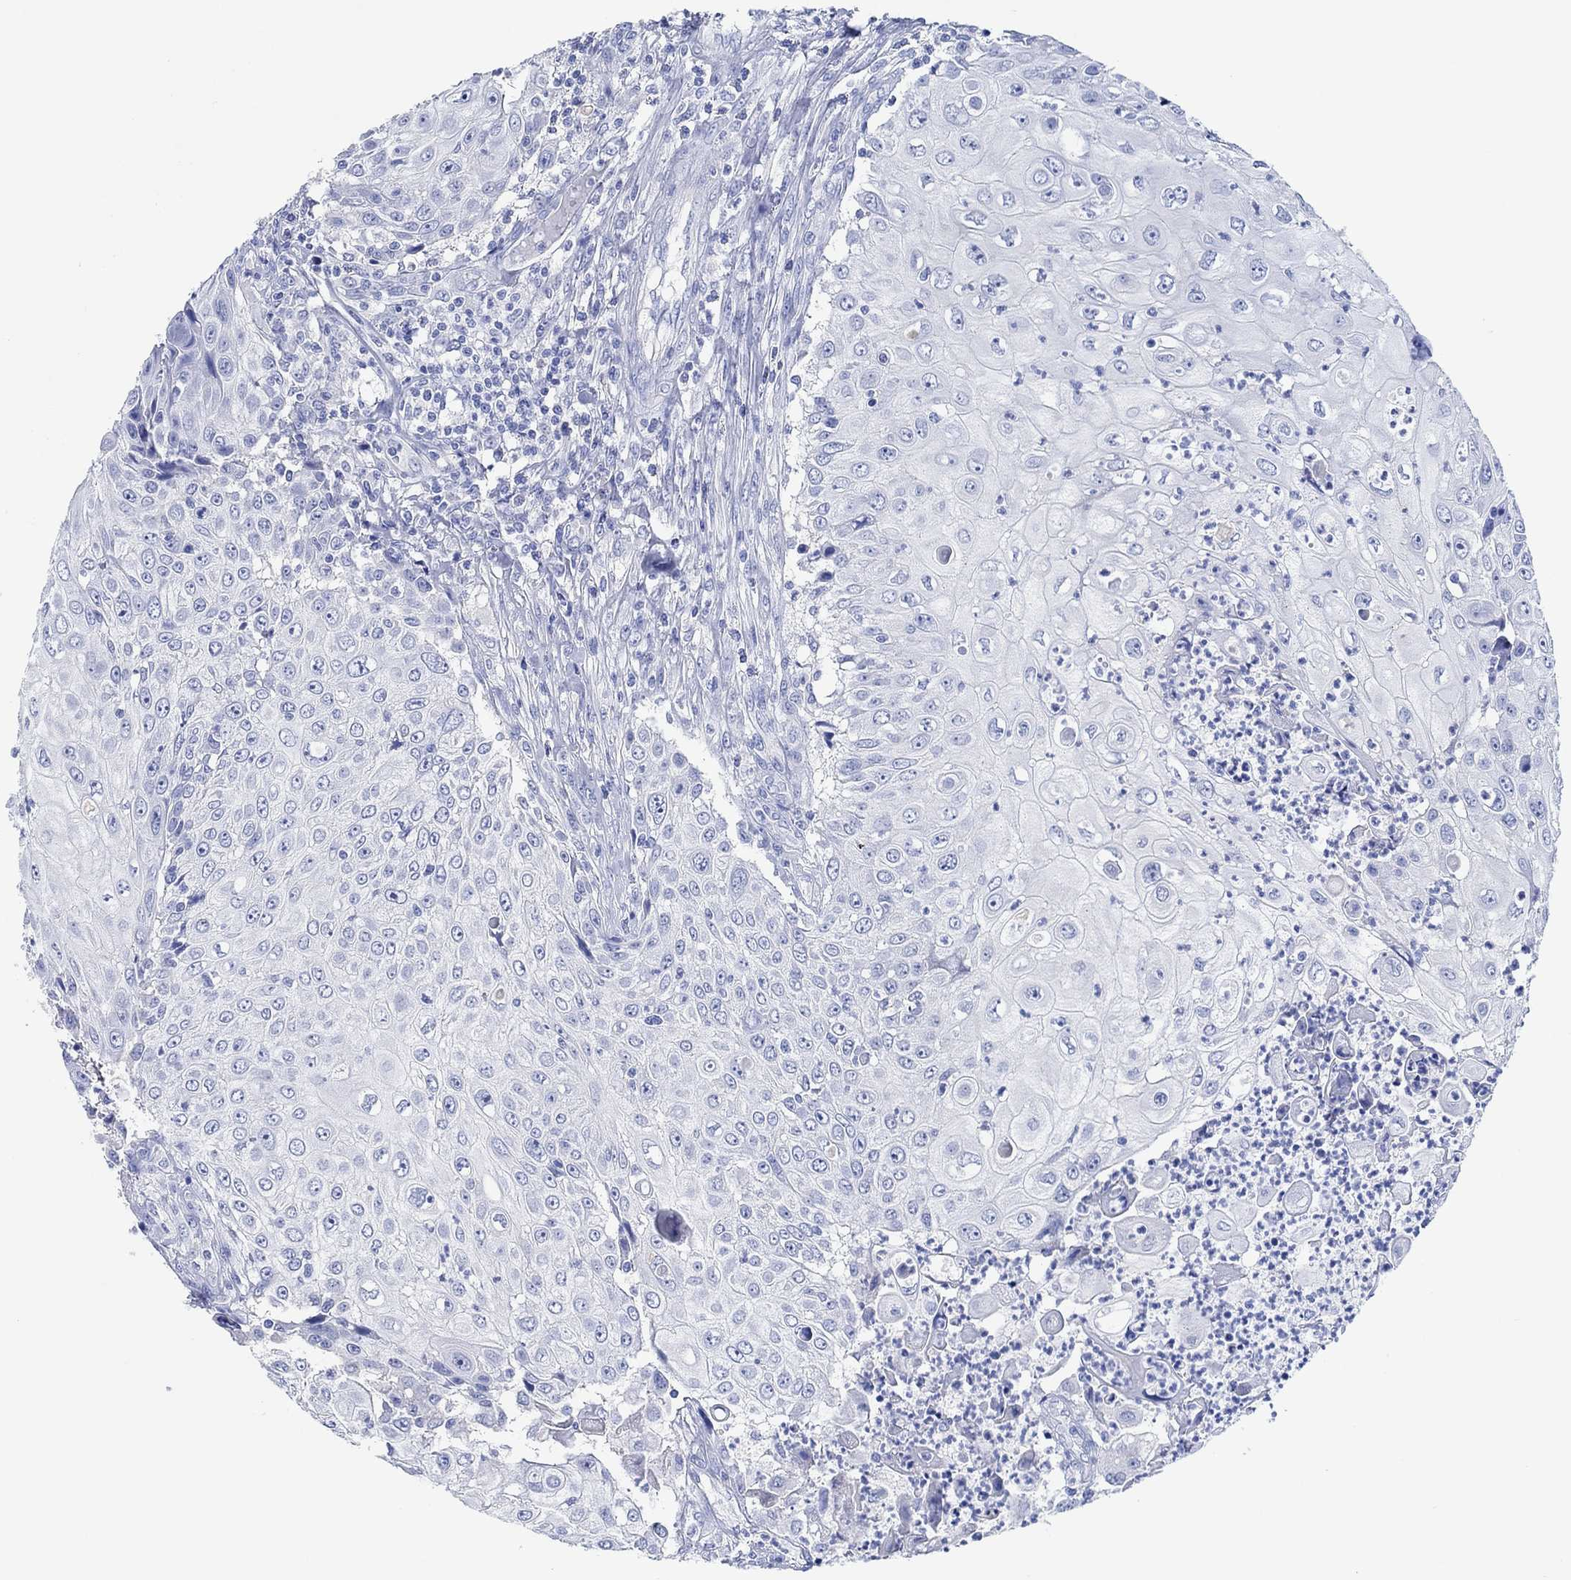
{"staining": {"intensity": "negative", "quantity": "none", "location": "none"}, "tissue": "urothelial cancer", "cell_type": "Tumor cells", "image_type": "cancer", "snomed": [{"axis": "morphology", "description": "Urothelial carcinoma, High grade"}, {"axis": "topography", "description": "Urinary bladder"}], "caption": "DAB immunohistochemical staining of human high-grade urothelial carcinoma exhibits no significant expression in tumor cells. (DAB (3,3'-diaminobenzidine) IHC visualized using brightfield microscopy, high magnification).", "gene": "CPNE6", "patient": {"sex": "female", "age": 79}}